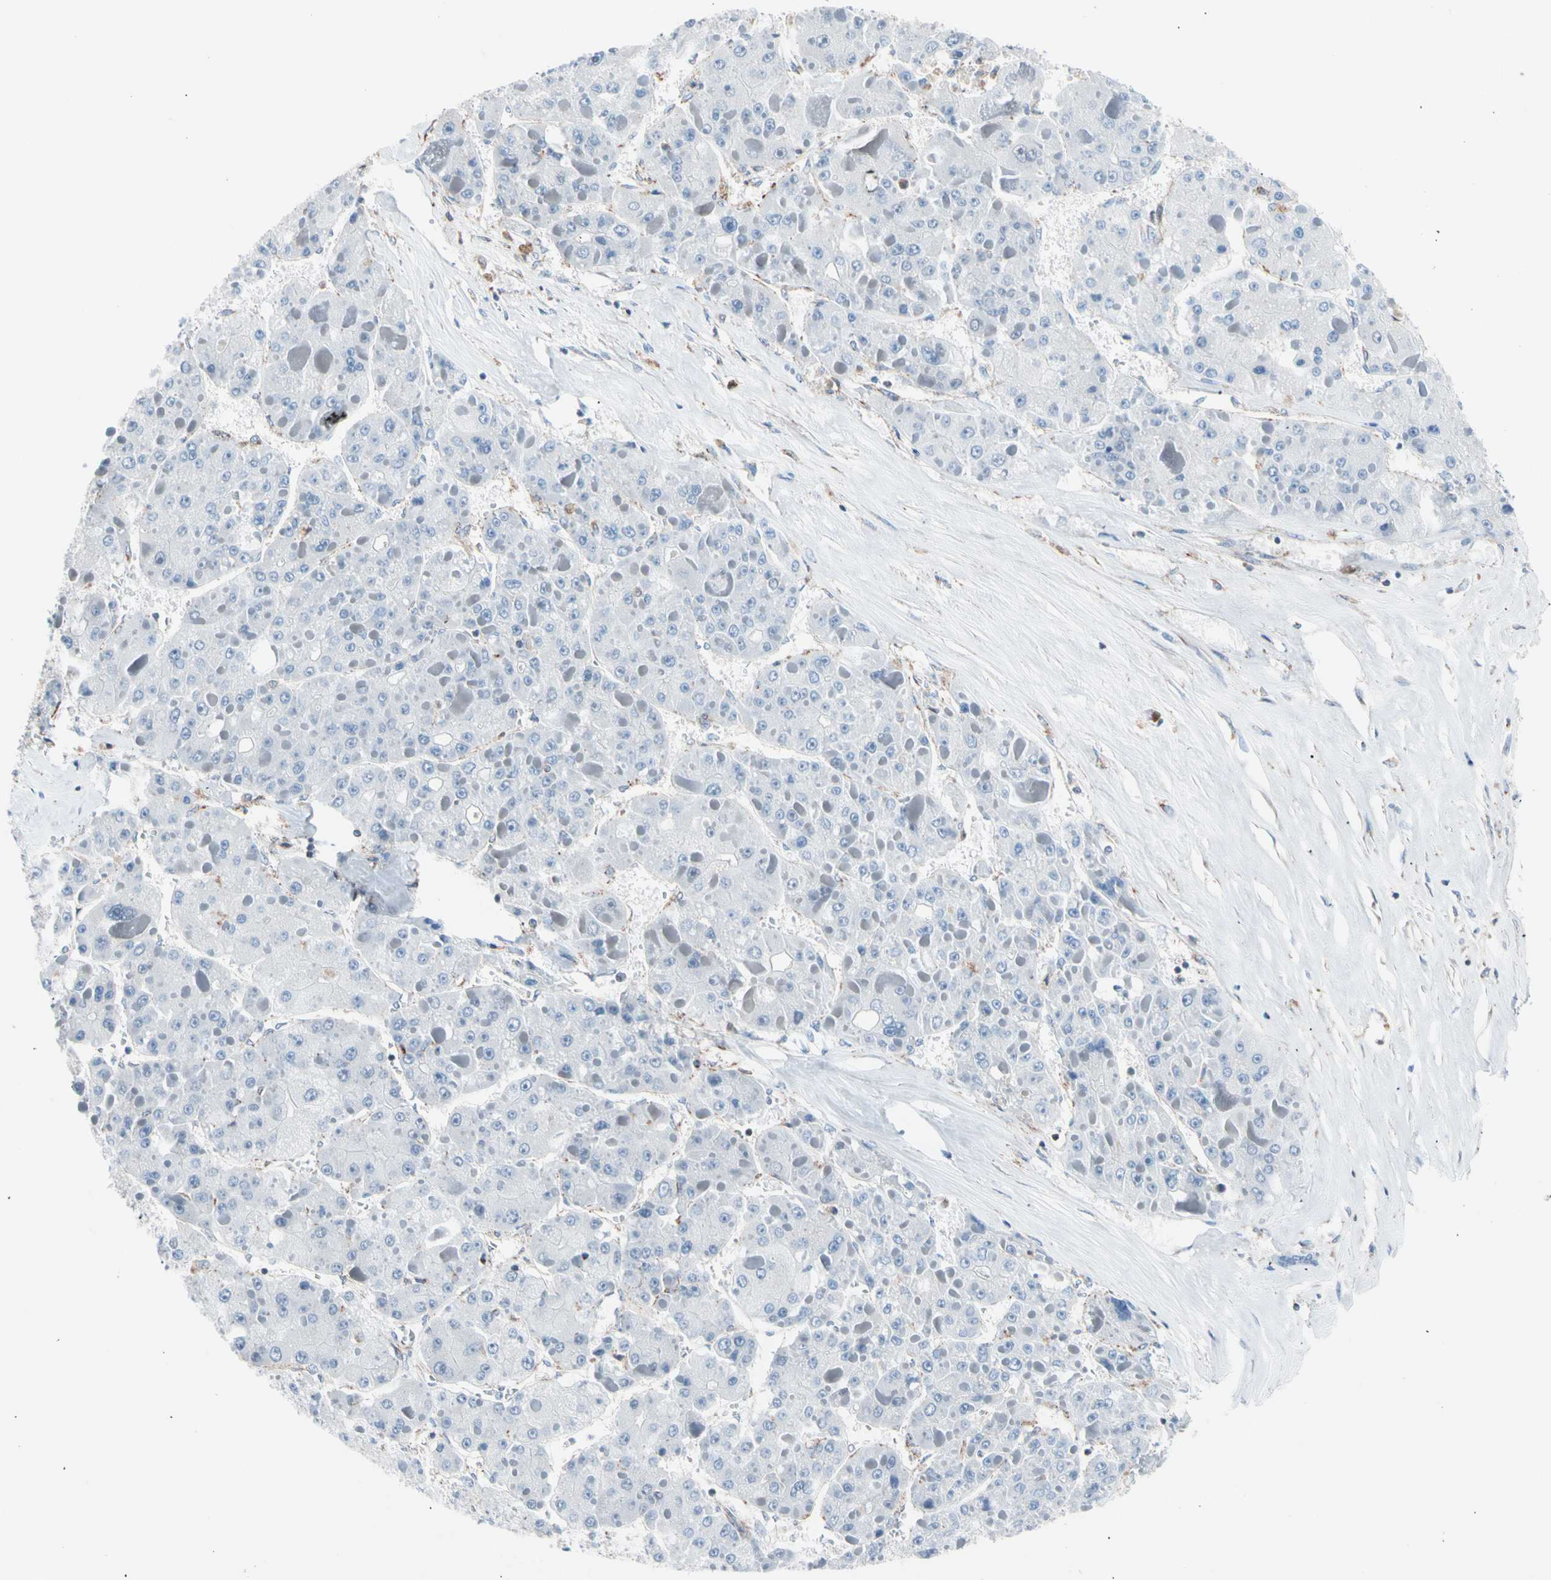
{"staining": {"intensity": "negative", "quantity": "none", "location": "none"}, "tissue": "liver cancer", "cell_type": "Tumor cells", "image_type": "cancer", "snomed": [{"axis": "morphology", "description": "Carcinoma, Hepatocellular, NOS"}, {"axis": "topography", "description": "Liver"}], "caption": "This image is of liver hepatocellular carcinoma stained with immunohistochemistry (IHC) to label a protein in brown with the nuclei are counter-stained blue. There is no staining in tumor cells. The staining was performed using DAB (3,3'-diaminobenzidine) to visualize the protein expression in brown, while the nuclei were stained in blue with hematoxylin (Magnification: 20x).", "gene": "HK1", "patient": {"sex": "female", "age": 73}}